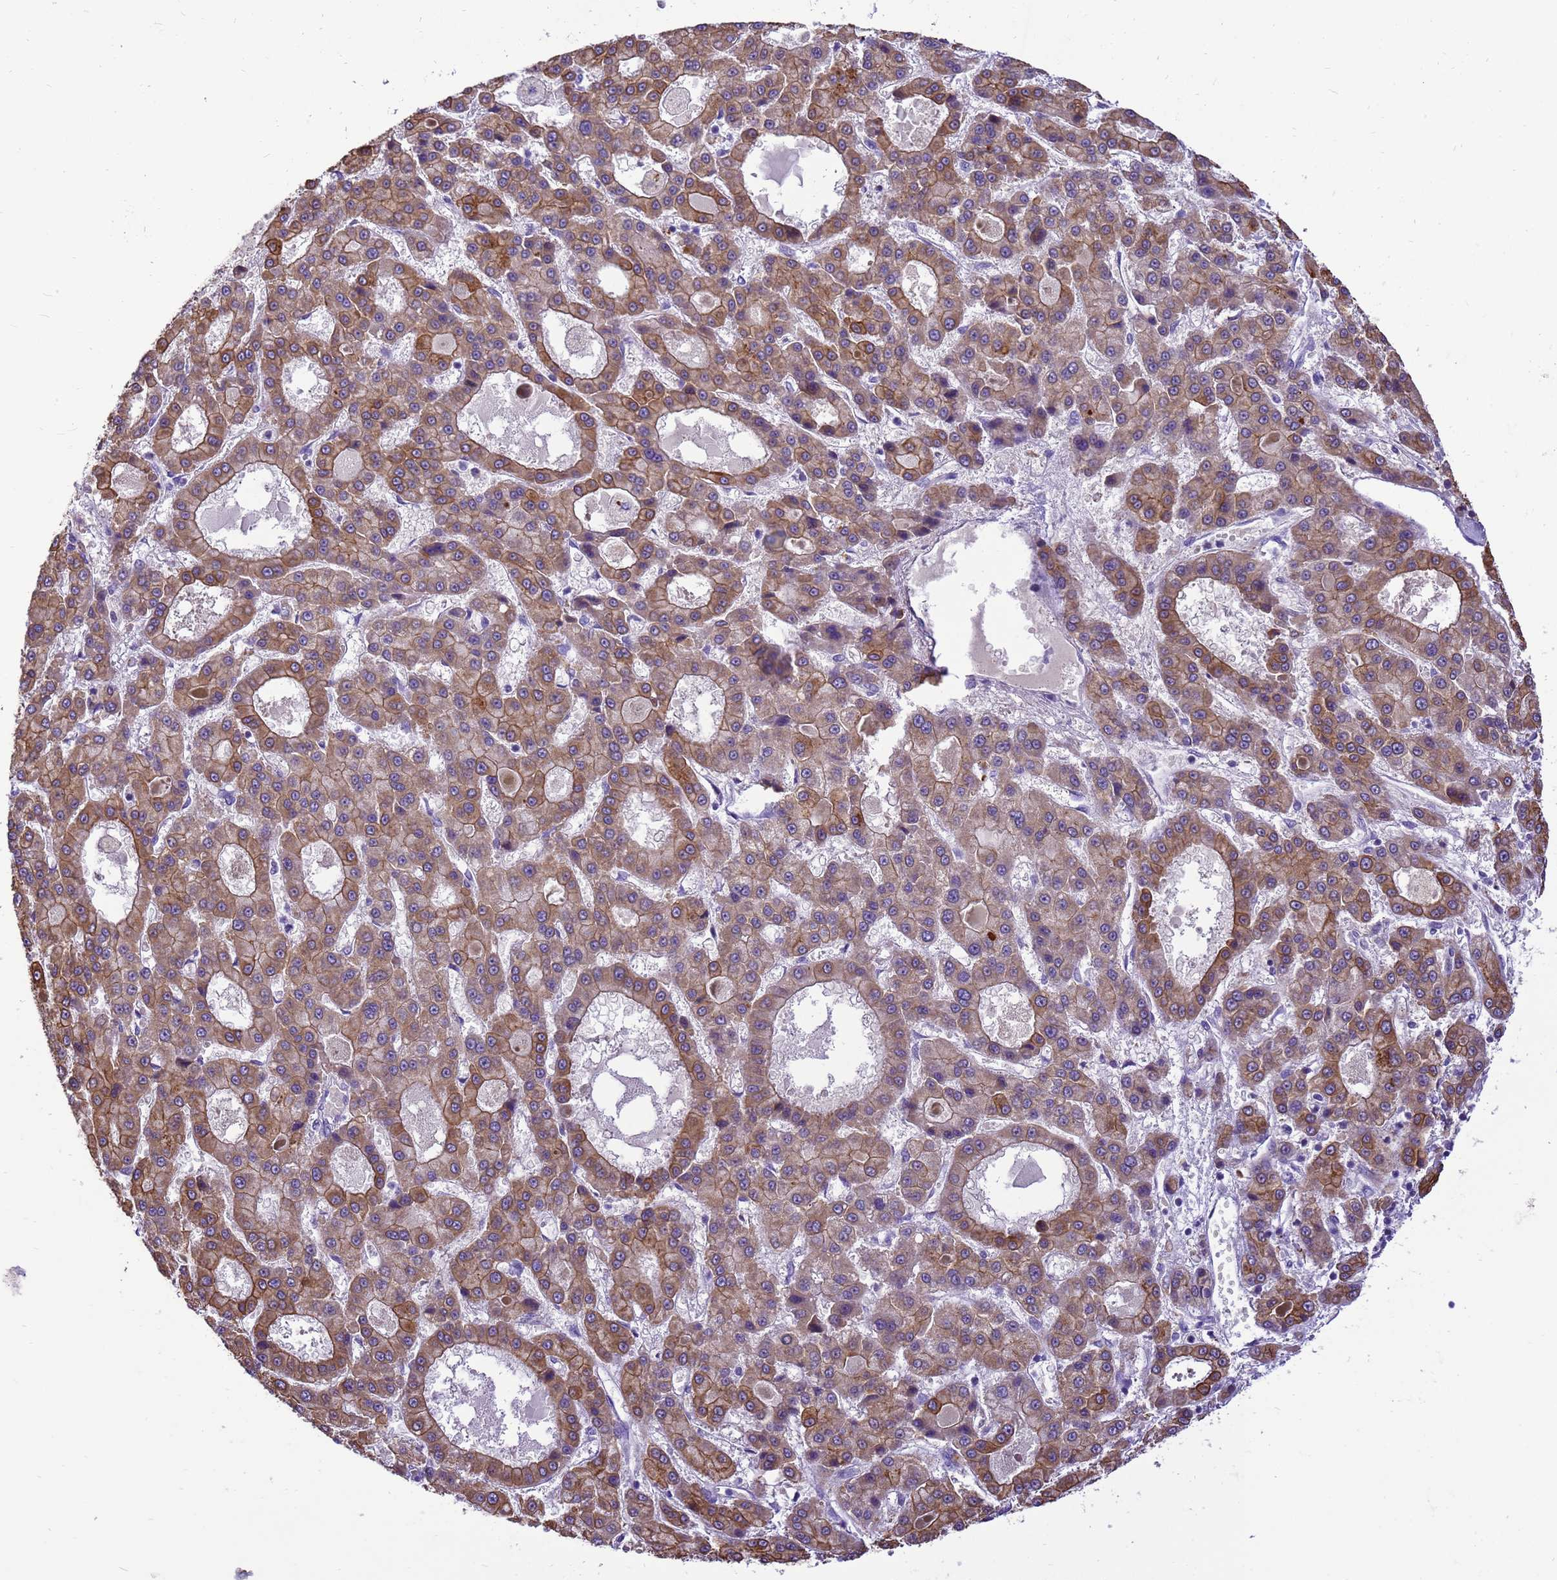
{"staining": {"intensity": "moderate", "quantity": ">75%", "location": "cytoplasmic/membranous"}, "tissue": "liver cancer", "cell_type": "Tumor cells", "image_type": "cancer", "snomed": [{"axis": "morphology", "description": "Carcinoma, Hepatocellular, NOS"}, {"axis": "topography", "description": "Liver"}], "caption": "Liver hepatocellular carcinoma stained with DAB immunohistochemistry displays medium levels of moderate cytoplasmic/membranous expression in approximately >75% of tumor cells.", "gene": "PIEZO2", "patient": {"sex": "male", "age": 70}}